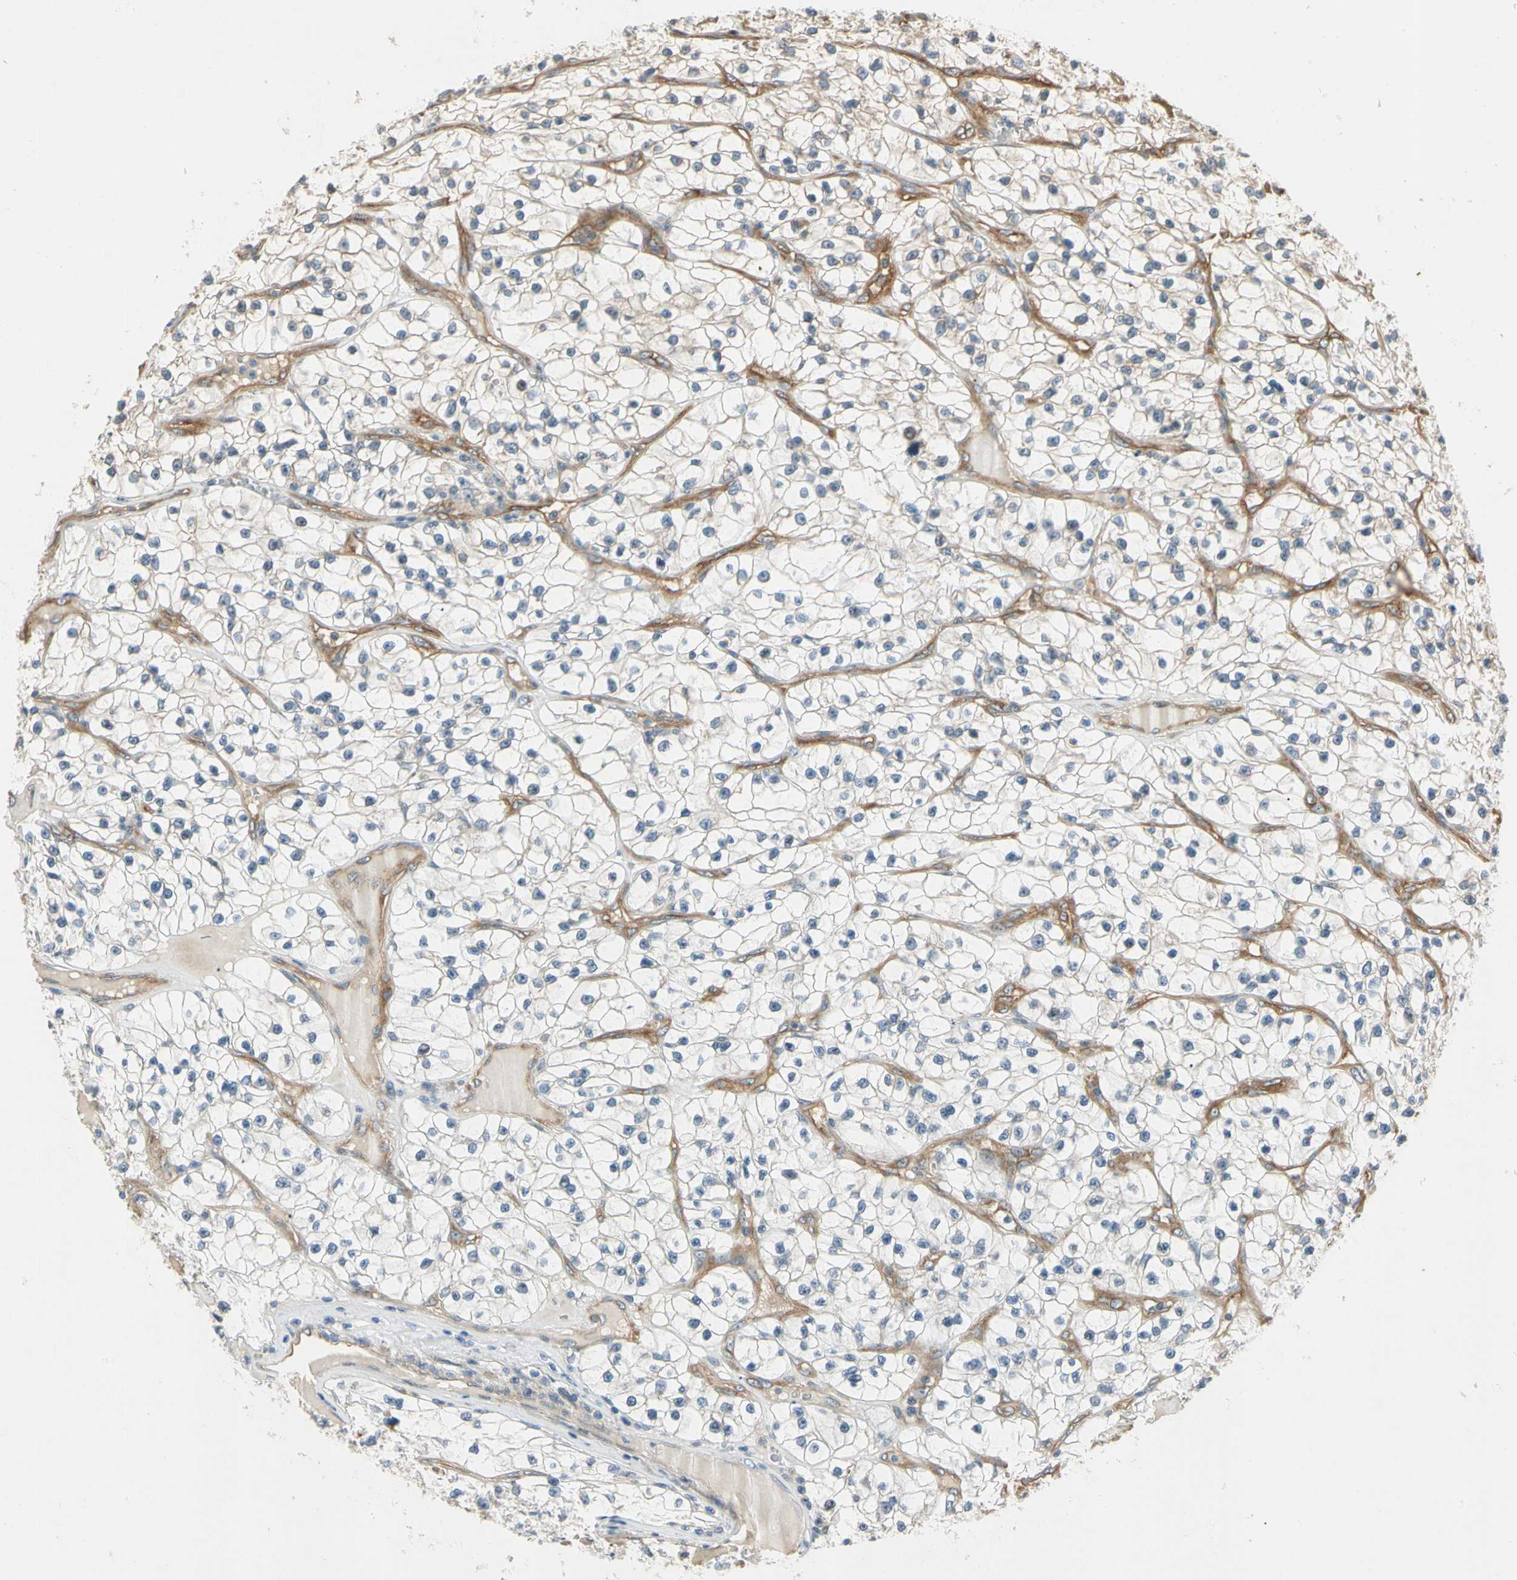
{"staining": {"intensity": "negative", "quantity": "none", "location": "none"}, "tissue": "renal cancer", "cell_type": "Tumor cells", "image_type": "cancer", "snomed": [{"axis": "morphology", "description": "Adenocarcinoma, NOS"}, {"axis": "topography", "description": "Kidney"}], "caption": "Tumor cells show no significant protein expression in renal adenocarcinoma.", "gene": "ROCK2", "patient": {"sex": "female", "age": 57}}